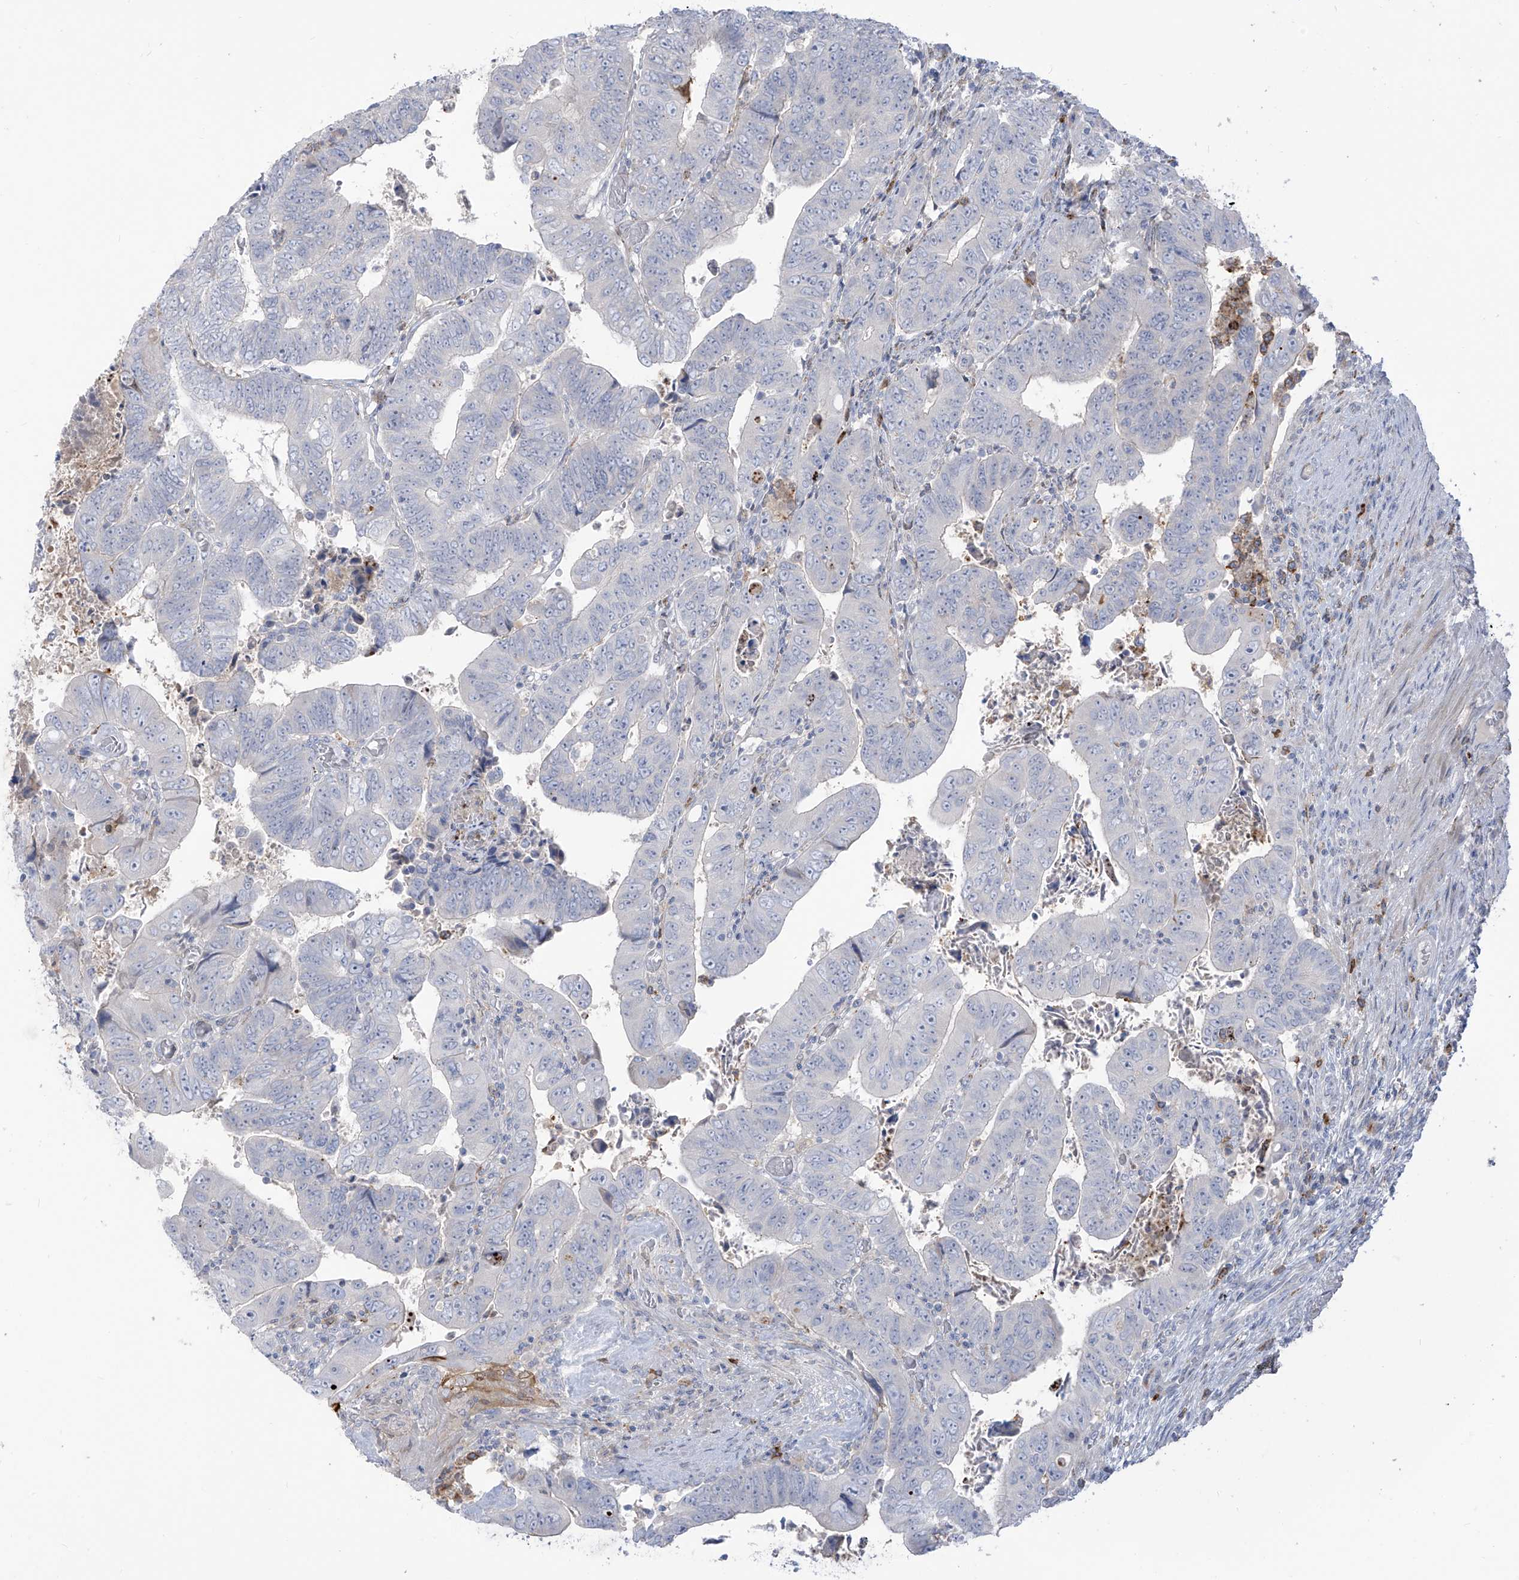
{"staining": {"intensity": "negative", "quantity": "none", "location": "none"}, "tissue": "colorectal cancer", "cell_type": "Tumor cells", "image_type": "cancer", "snomed": [{"axis": "morphology", "description": "Normal tissue, NOS"}, {"axis": "morphology", "description": "Adenocarcinoma, NOS"}, {"axis": "topography", "description": "Rectum"}], "caption": "Photomicrograph shows no significant protein staining in tumor cells of colorectal adenocarcinoma.", "gene": "NOTO", "patient": {"sex": "female", "age": 65}}